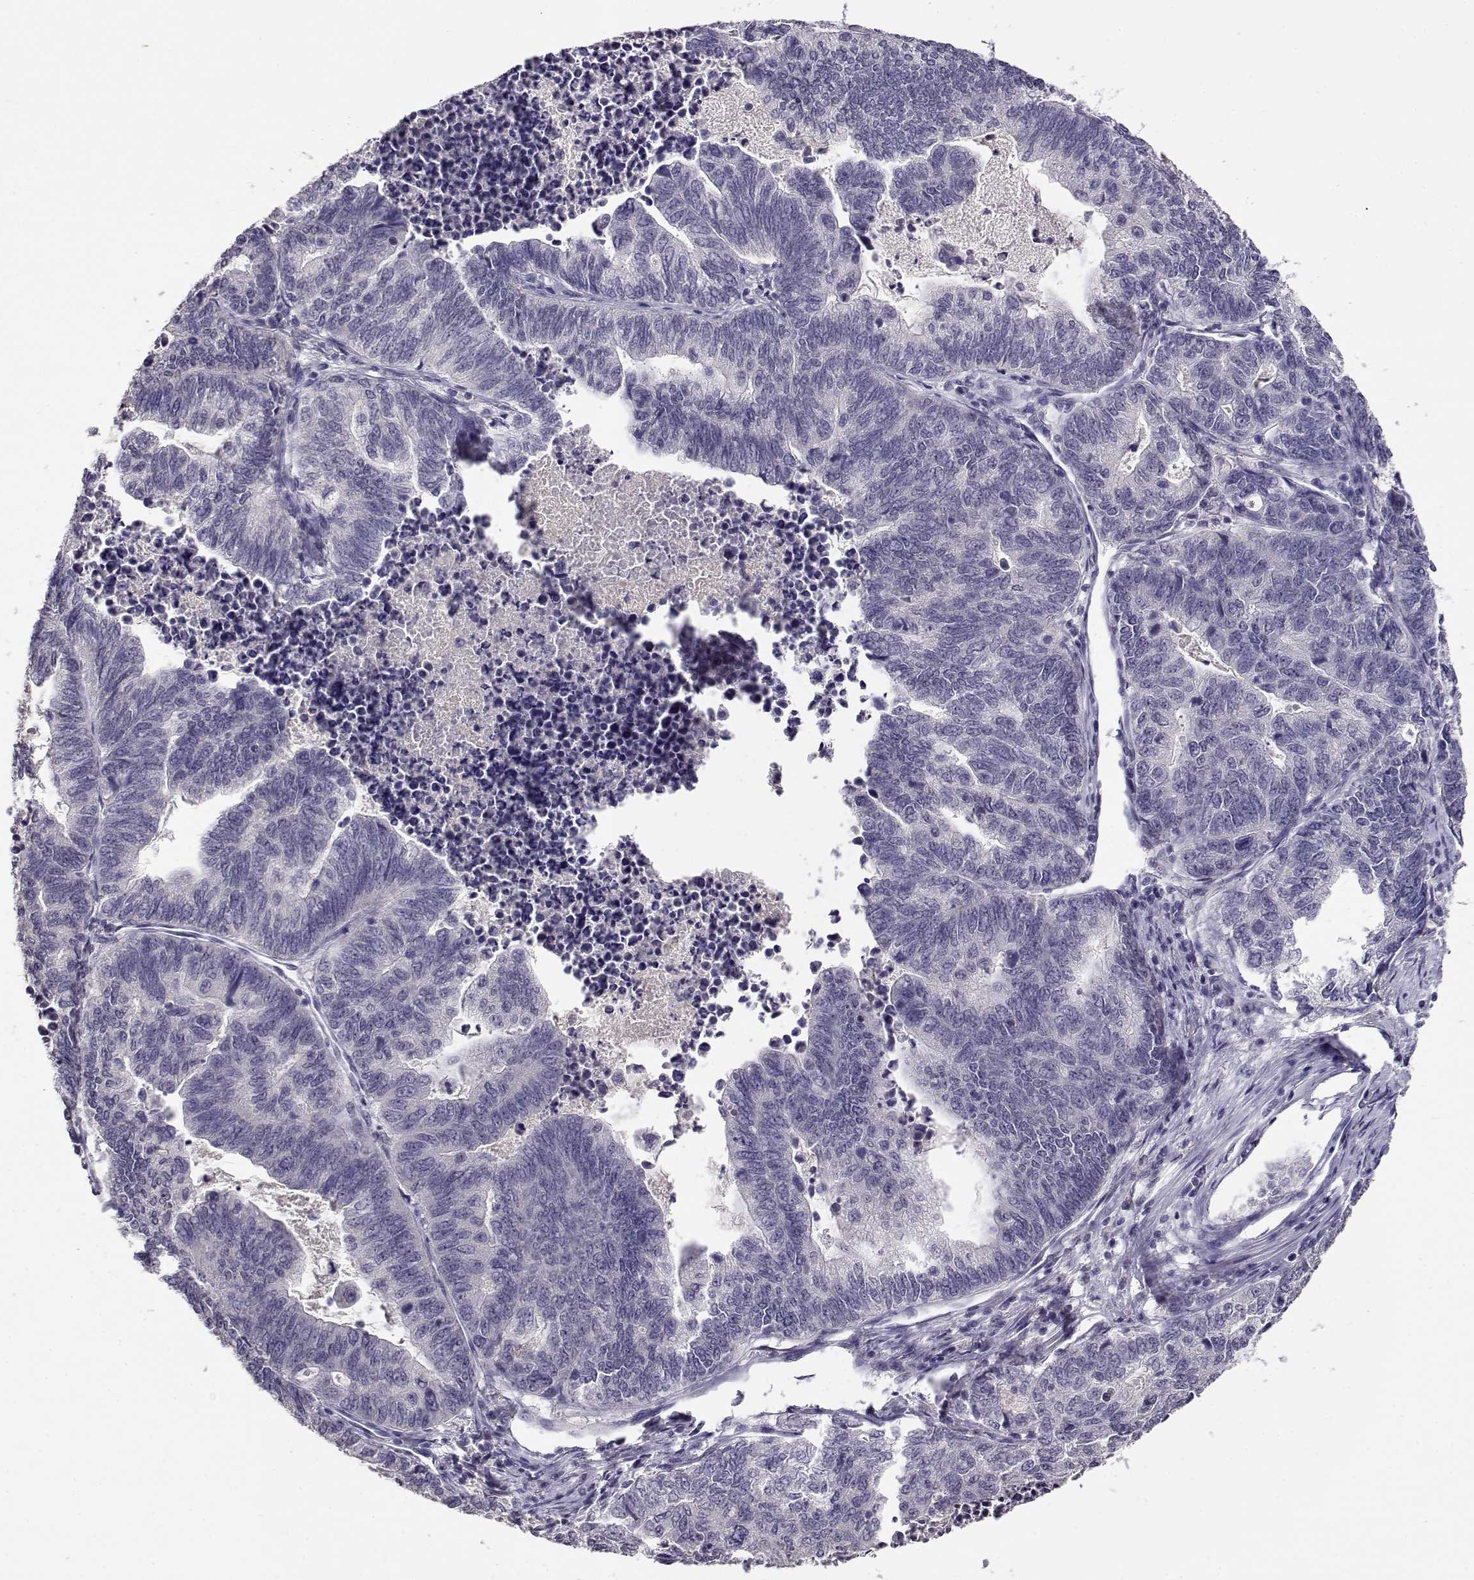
{"staining": {"intensity": "negative", "quantity": "none", "location": "none"}, "tissue": "stomach cancer", "cell_type": "Tumor cells", "image_type": "cancer", "snomed": [{"axis": "morphology", "description": "Adenocarcinoma, NOS"}, {"axis": "topography", "description": "Stomach, upper"}], "caption": "The histopathology image displays no significant staining in tumor cells of stomach adenocarcinoma.", "gene": "RHOXF2", "patient": {"sex": "female", "age": 67}}